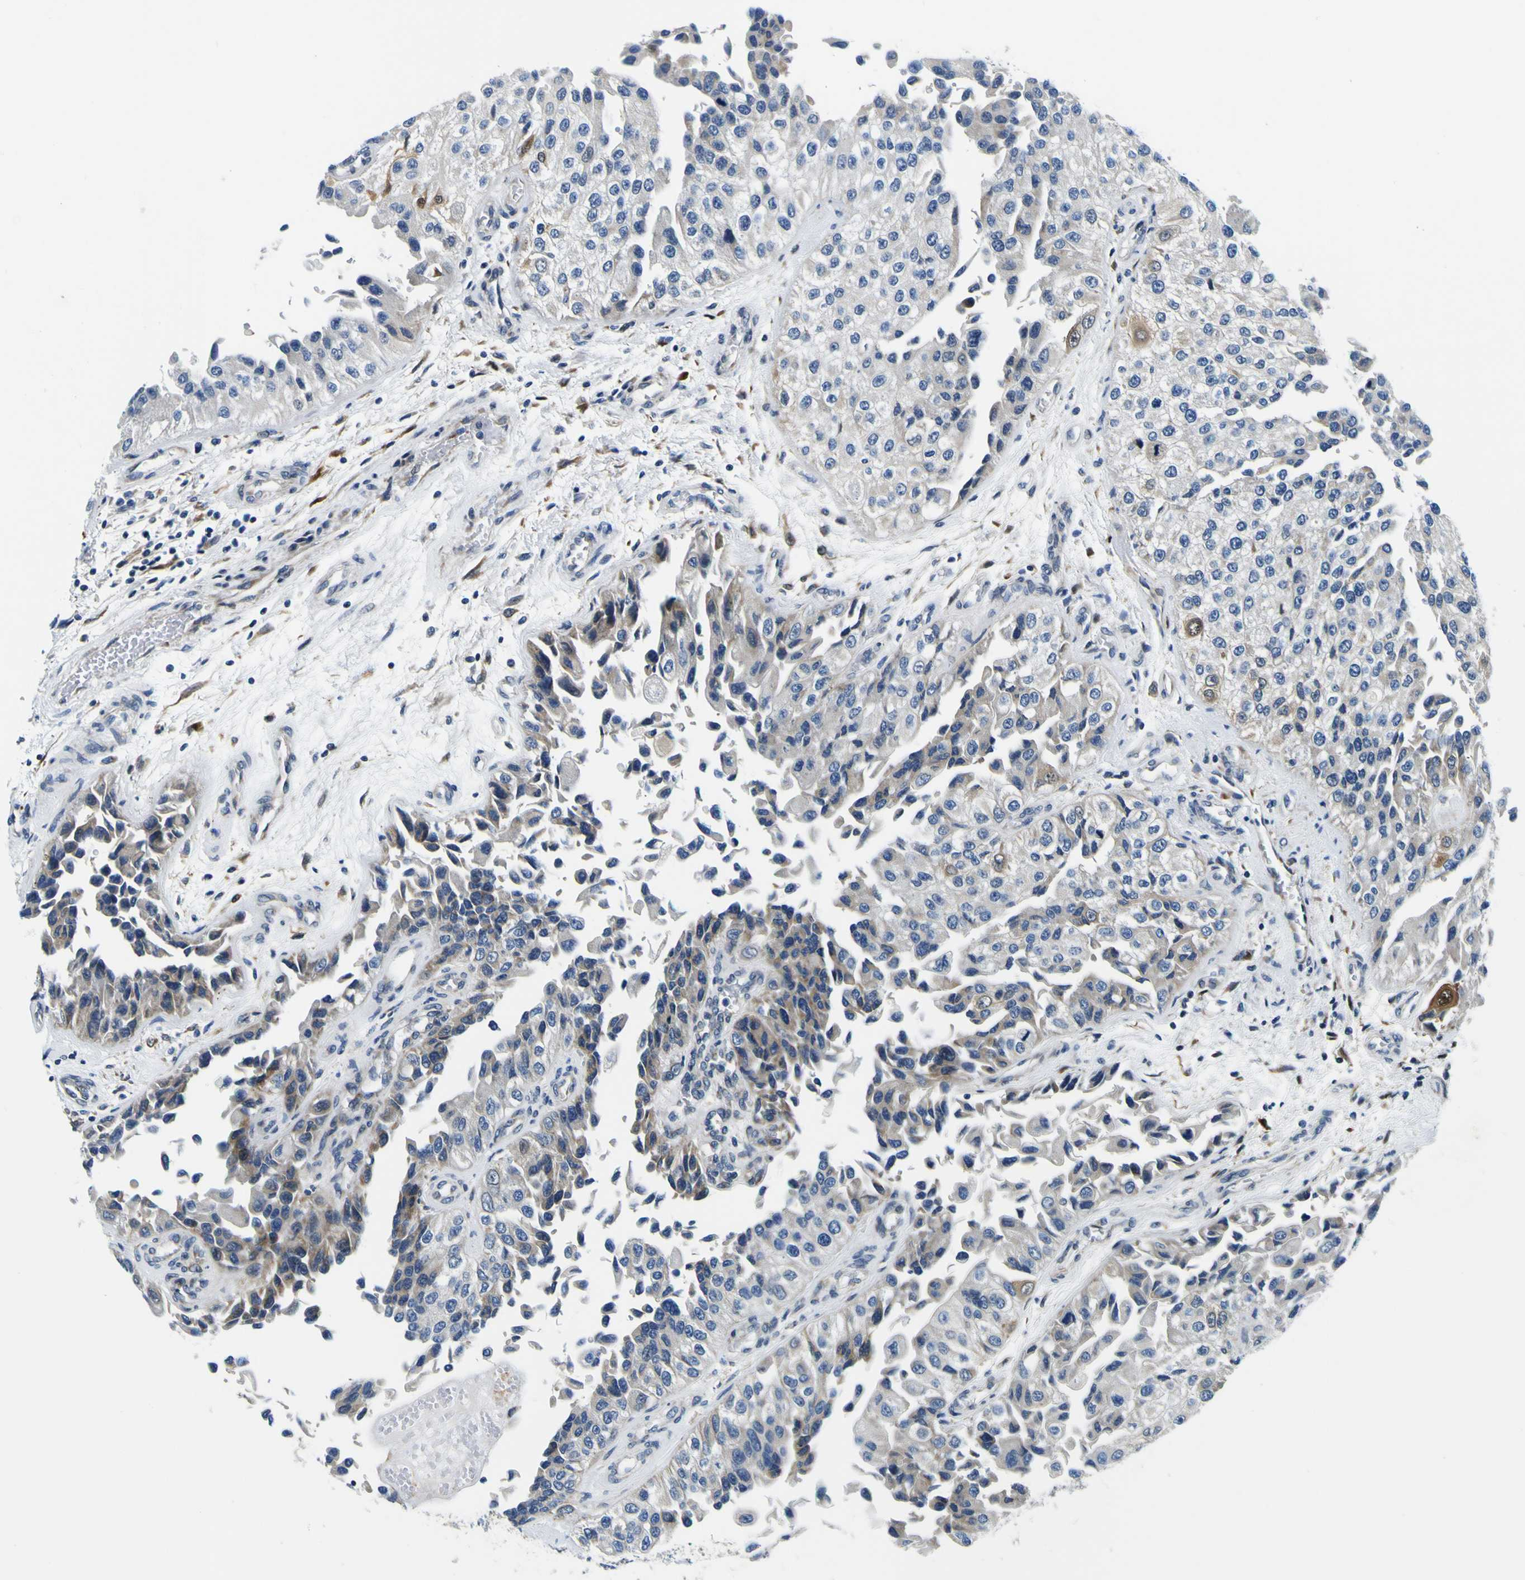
{"staining": {"intensity": "weak", "quantity": "<25%", "location": "cytoplasmic/membranous"}, "tissue": "urothelial cancer", "cell_type": "Tumor cells", "image_type": "cancer", "snomed": [{"axis": "morphology", "description": "Urothelial carcinoma, High grade"}, {"axis": "topography", "description": "Kidney"}, {"axis": "topography", "description": "Urinary bladder"}], "caption": "The immunohistochemistry (IHC) photomicrograph has no significant staining in tumor cells of high-grade urothelial carcinoma tissue.", "gene": "NLRP3", "patient": {"sex": "male", "age": 77}}